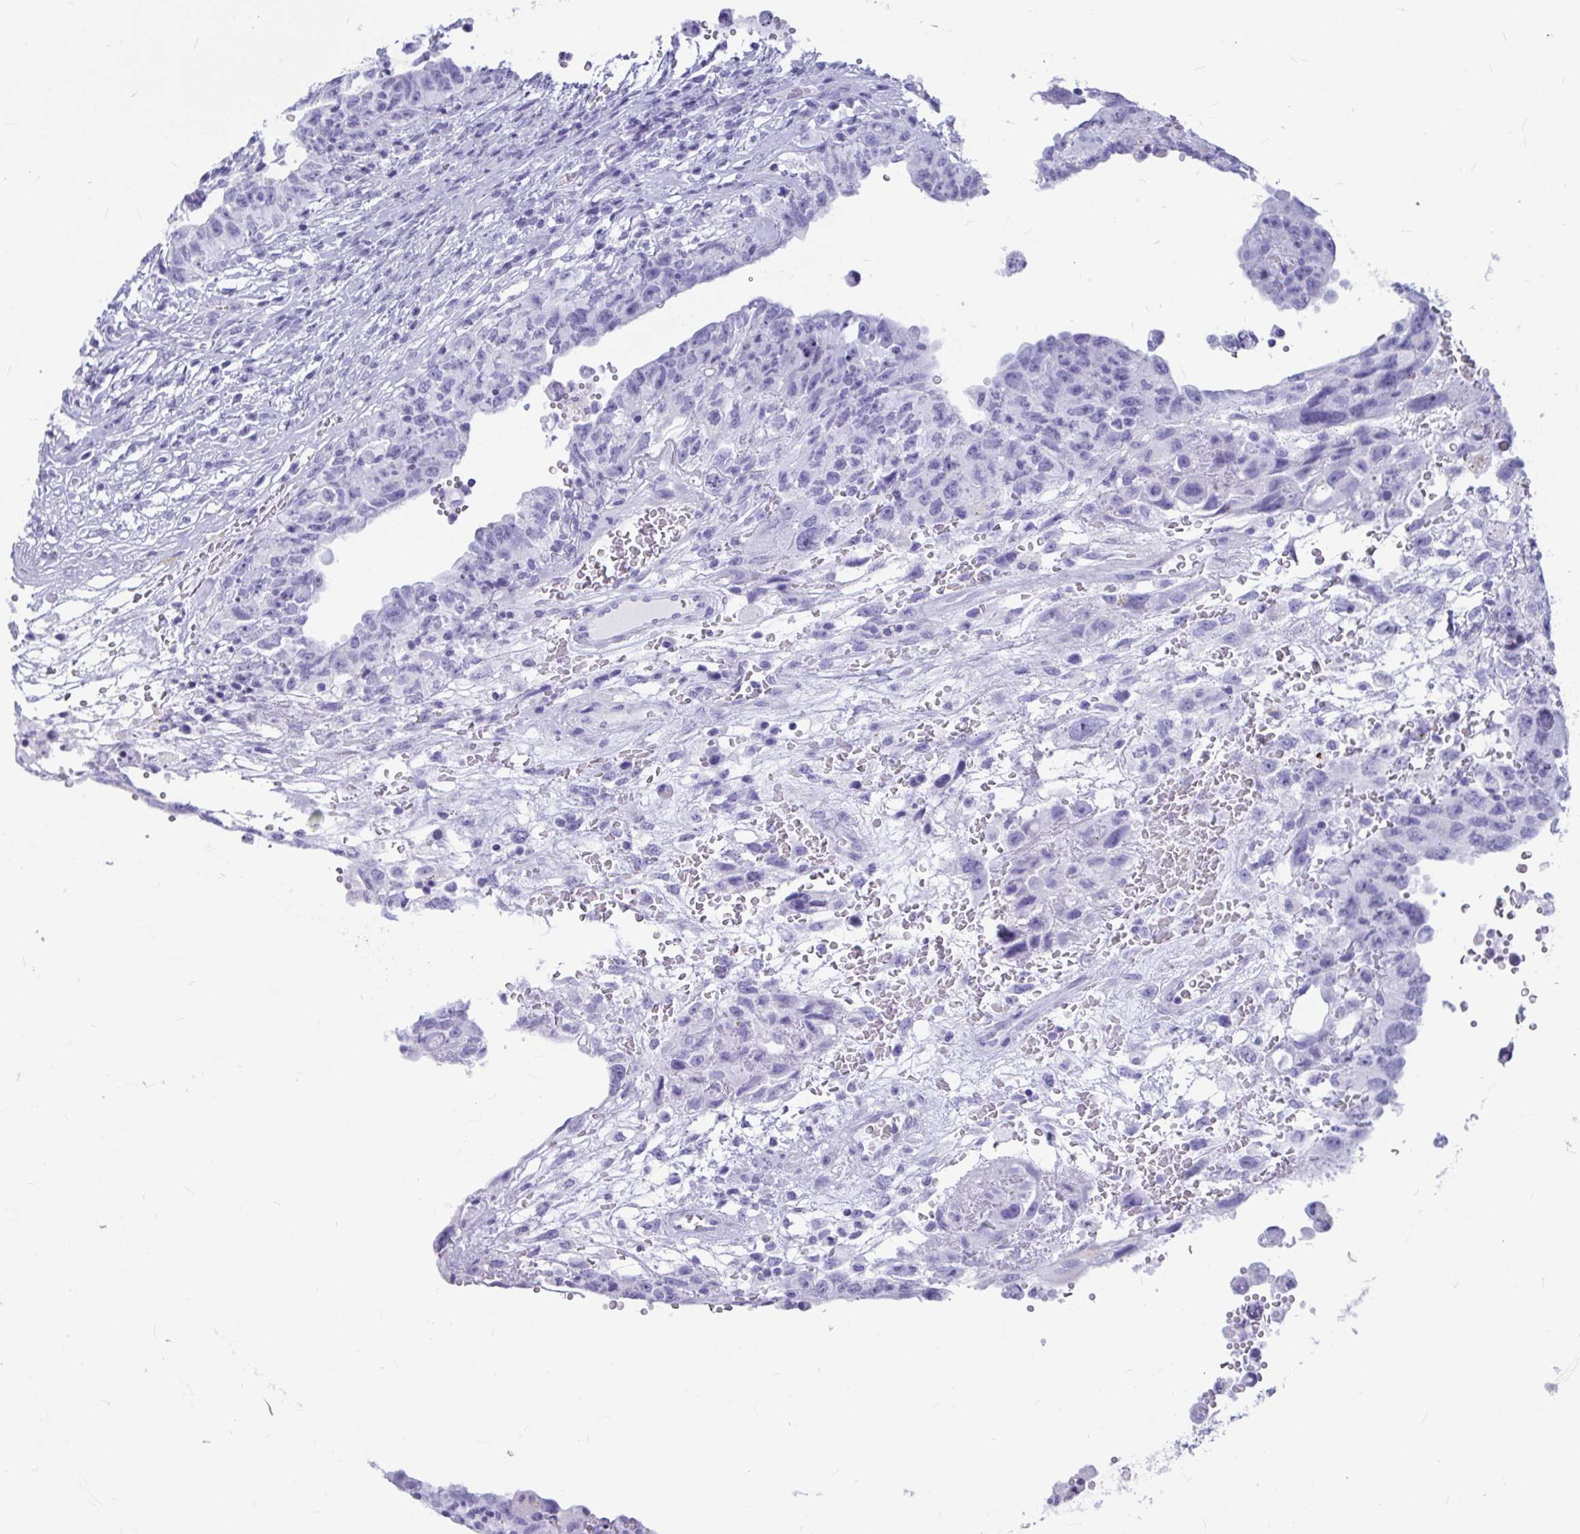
{"staining": {"intensity": "negative", "quantity": "none", "location": "none"}, "tissue": "testis cancer", "cell_type": "Tumor cells", "image_type": "cancer", "snomed": [{"axis": "morphology", "description": "Carcinoma, Embryonal, NOS"}, {"axis": "topography", "description": "Testis"}], "caption": "Tumor cells show no significant expression in testis cancer (embryonal carcinoma).", "gene": "OR5J2", "patient": {"sex": "male", "age": 26}}